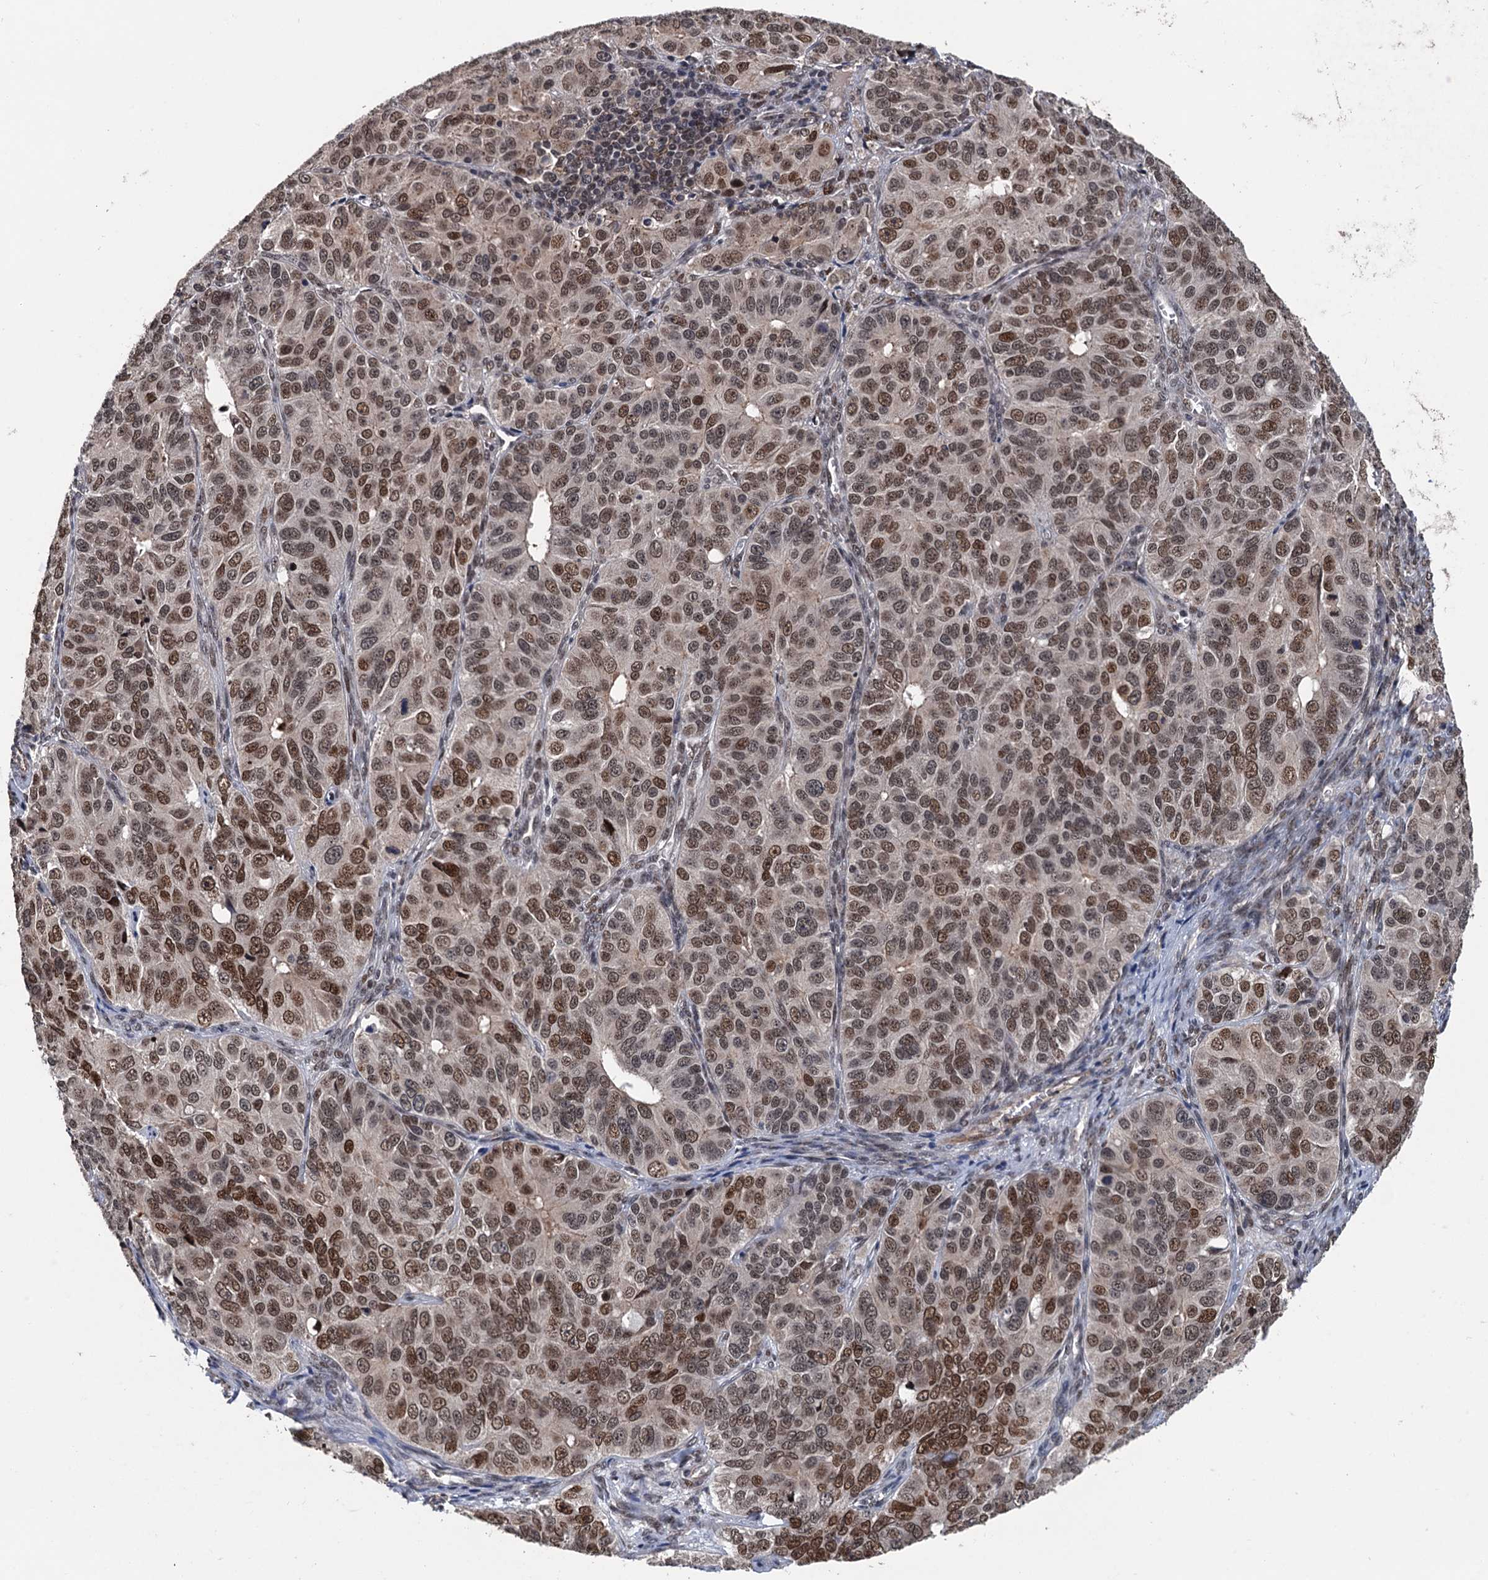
{"staining": {"intensity": "moderate", "quantity": ">75%", "location": "nuclear"}, "tissue": "ovarian cancer", "cell_type": "Tumor cells", "image_type": "cancer", "snomed": [{"axis": "morphology", "description": "Carcinoma, endometroid"}, {"axis": "topography", "description": "Ovary"}], "caption": "Moderate nuclear protein positivity is identified in approximately >75% of tumor cells in endometroid carcinoma (ovarian). (DAB (3,3'-diaminobenzidine) IHC with brightfield microscopy, high magnification).", "gene": "RASSF4", "patient": {"sex": "female", "age": 51}}